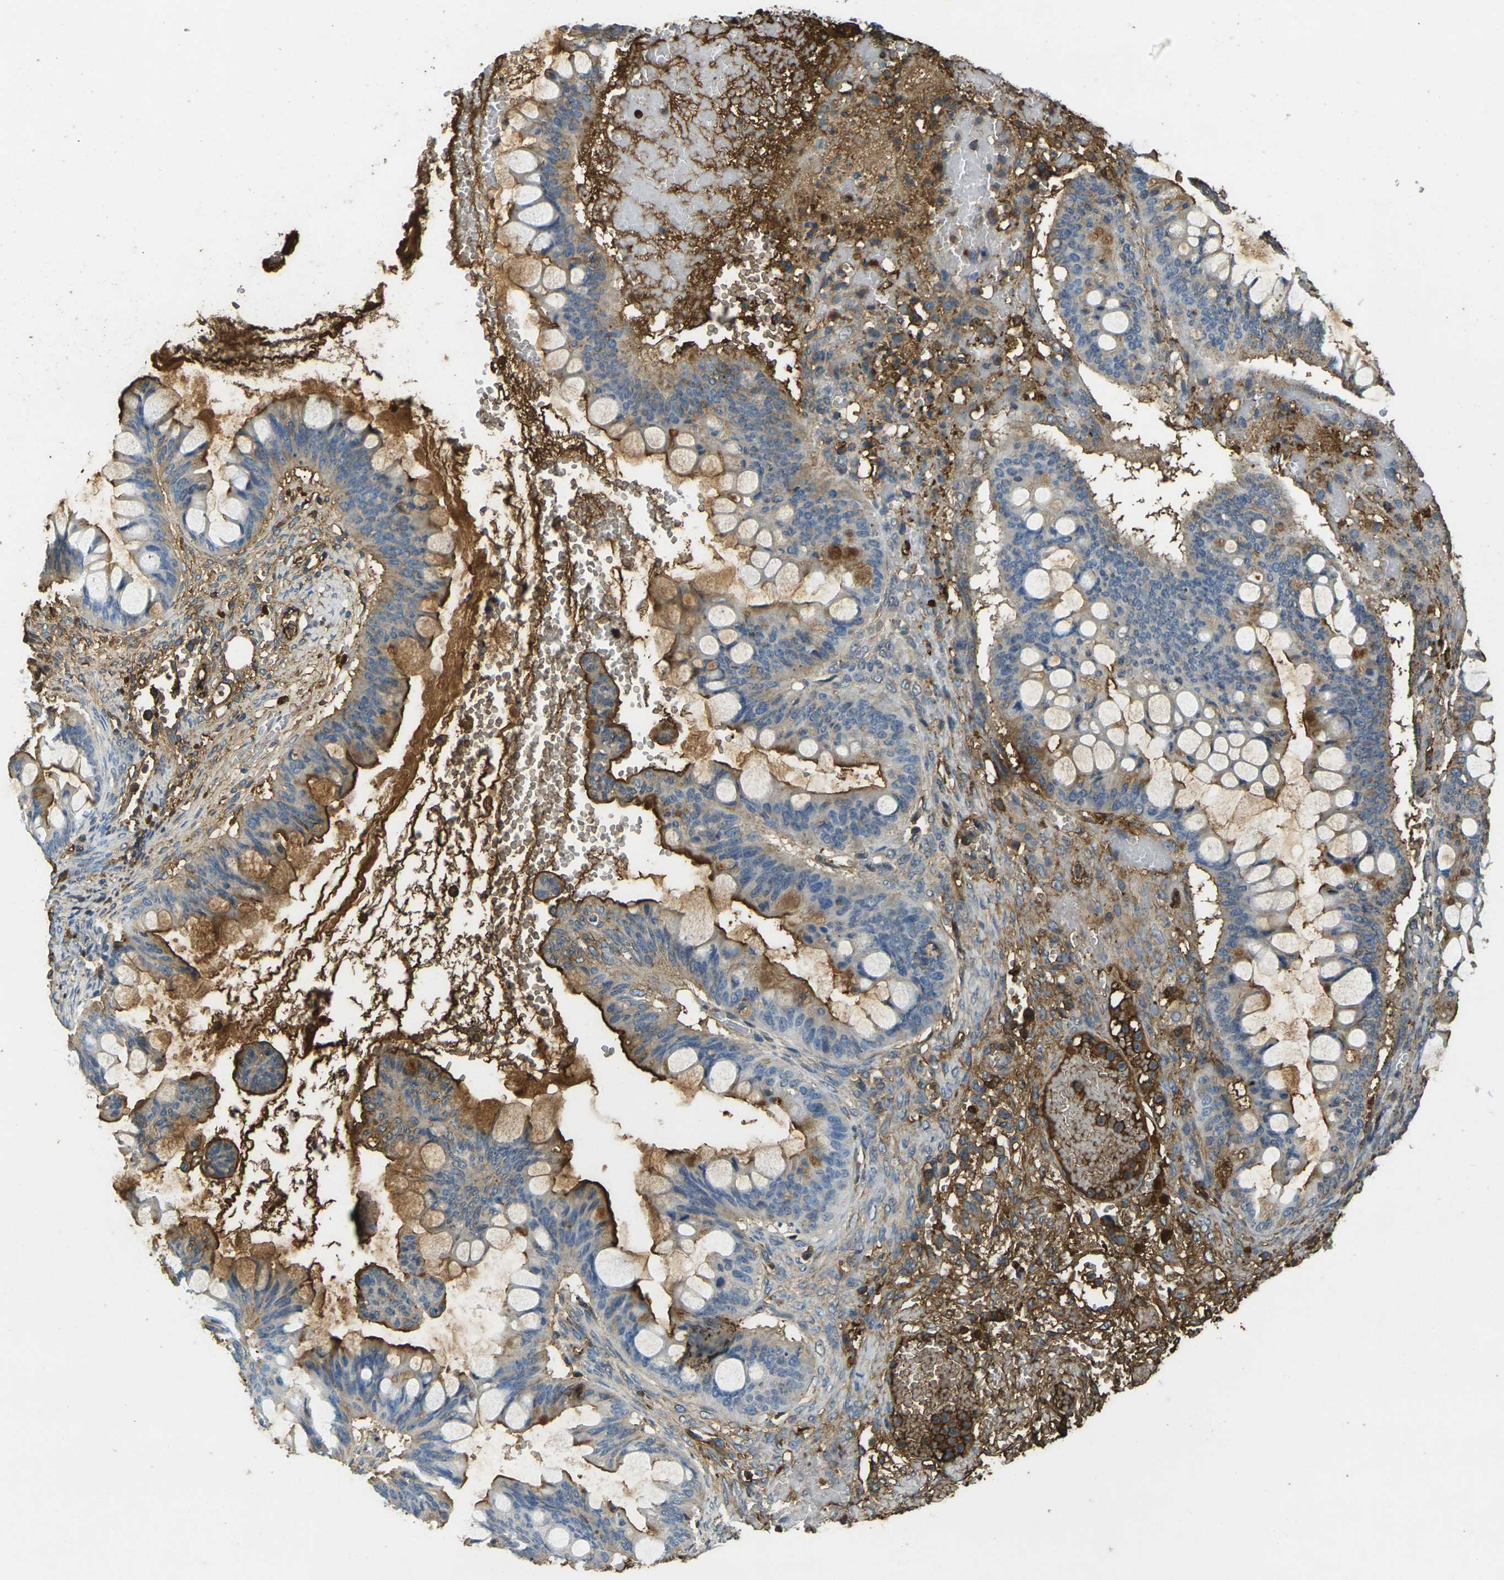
{"staining": {"intensity": "strong", "quantity": "25%-75%", "location": "cytoplasmic/membranous"}, "tissue": "ovarian cancer", "cell_type": "Tumor cells", "image_type": "cancer", "snomed": [{"axis": "morphology", "description": "Cystadenocarcinoma, mucinous, NOS"}, {"axis": "topography", "description": "Ovary"}], "caption": "Tumor cells demonstrate high levels of strong cytoplasmic/membranous staining in about 25%-75% of cells in ovarian mucinous cystadenocarcinoma.", "gene": "PLCD1", "patient": {"sex": "female", "age": 73}}